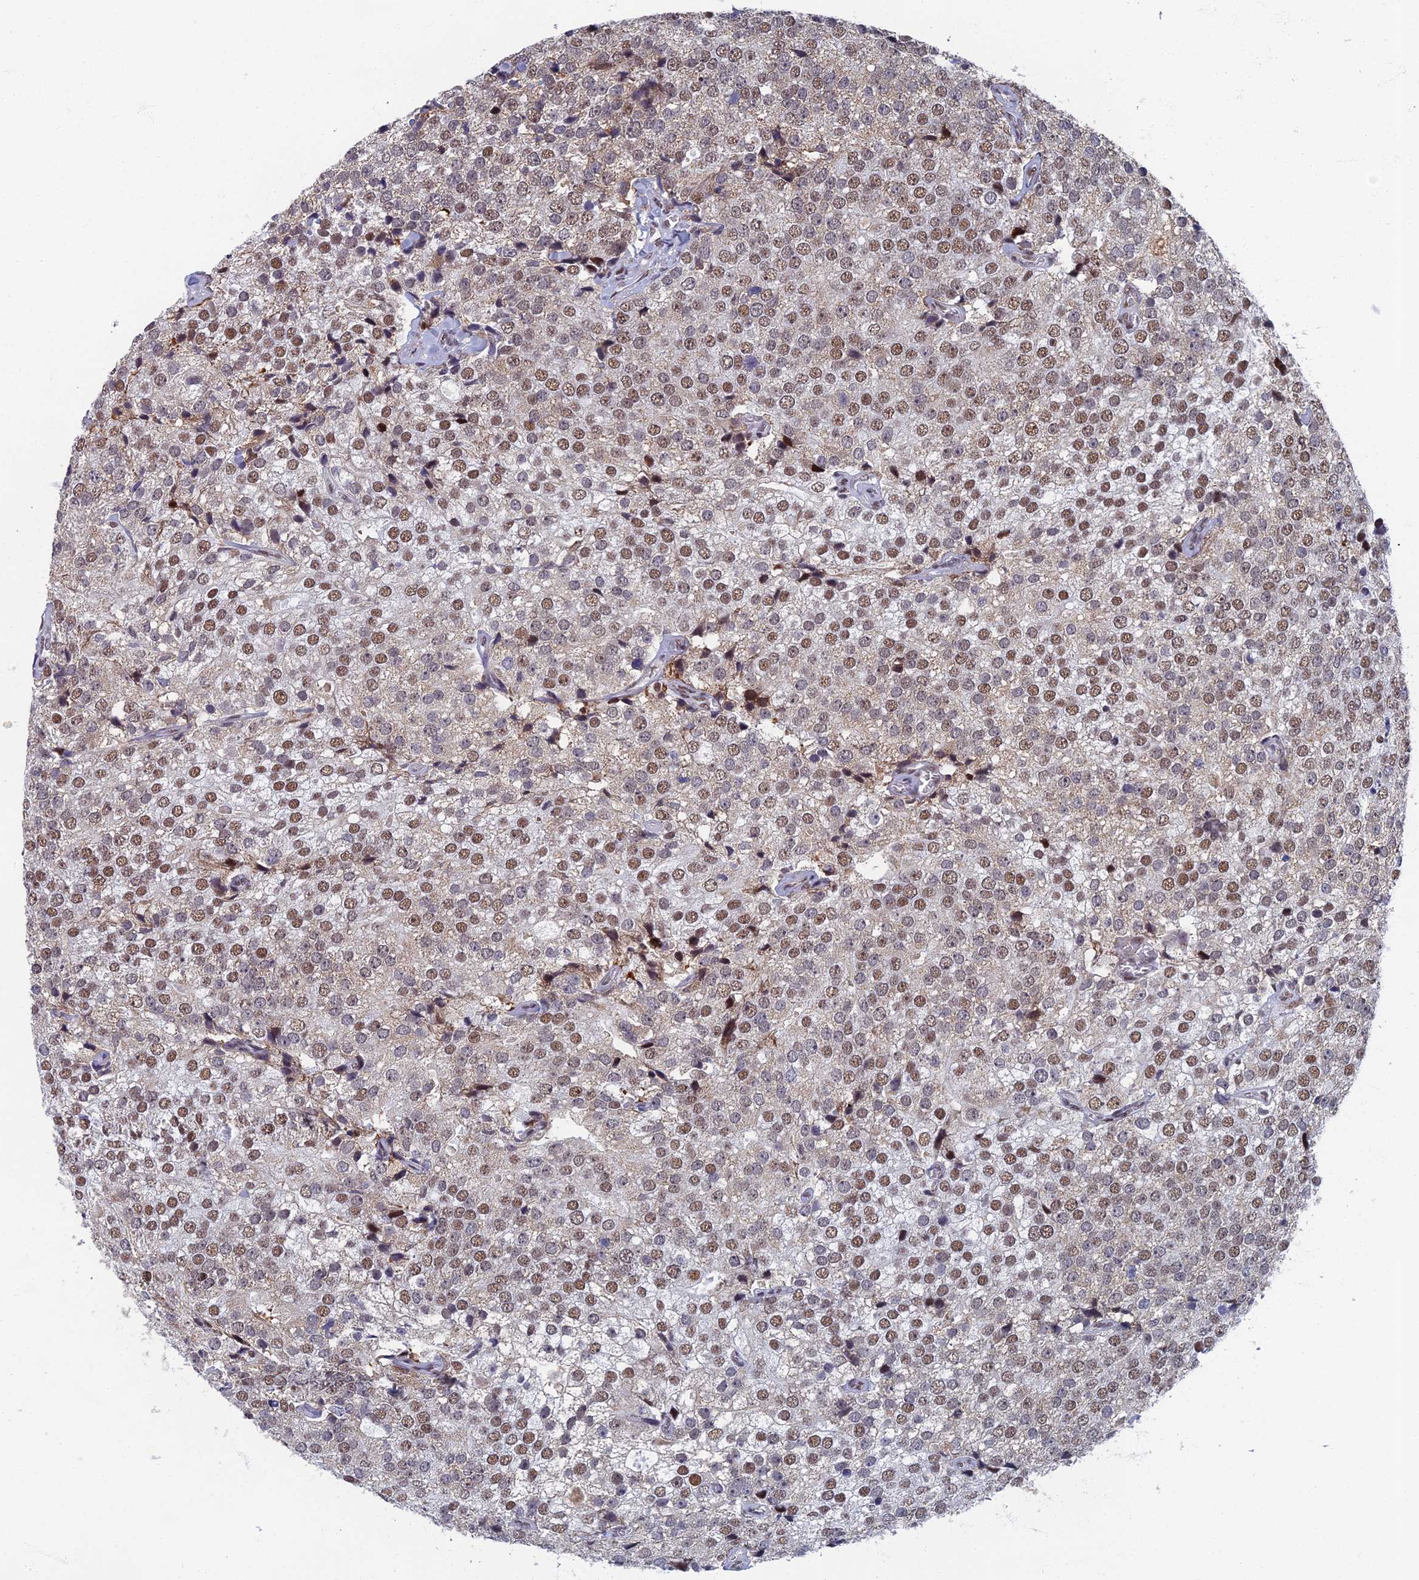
{"staining": {"intensity": "moderate", "quantity": ">75%", "location": "nuclear"}, "tissue": "prostate cancer", "cell_type": "Tumor cells", "image_type": "cancer", "snomed": [{"axis": "morphology", "description": "Adenocarcinoma, High grade"}, {"axis": "topography", "description": "Prostate"}], "caption": "Moderate nuclear positivity for a protein is present in approximately >75% of tumor cells of prostate cancer (adenocarcinoma (high-grade)) using immunohistochemistry.", "gene": "TAF13", "patient": {"sex": "male", "age": 49}}